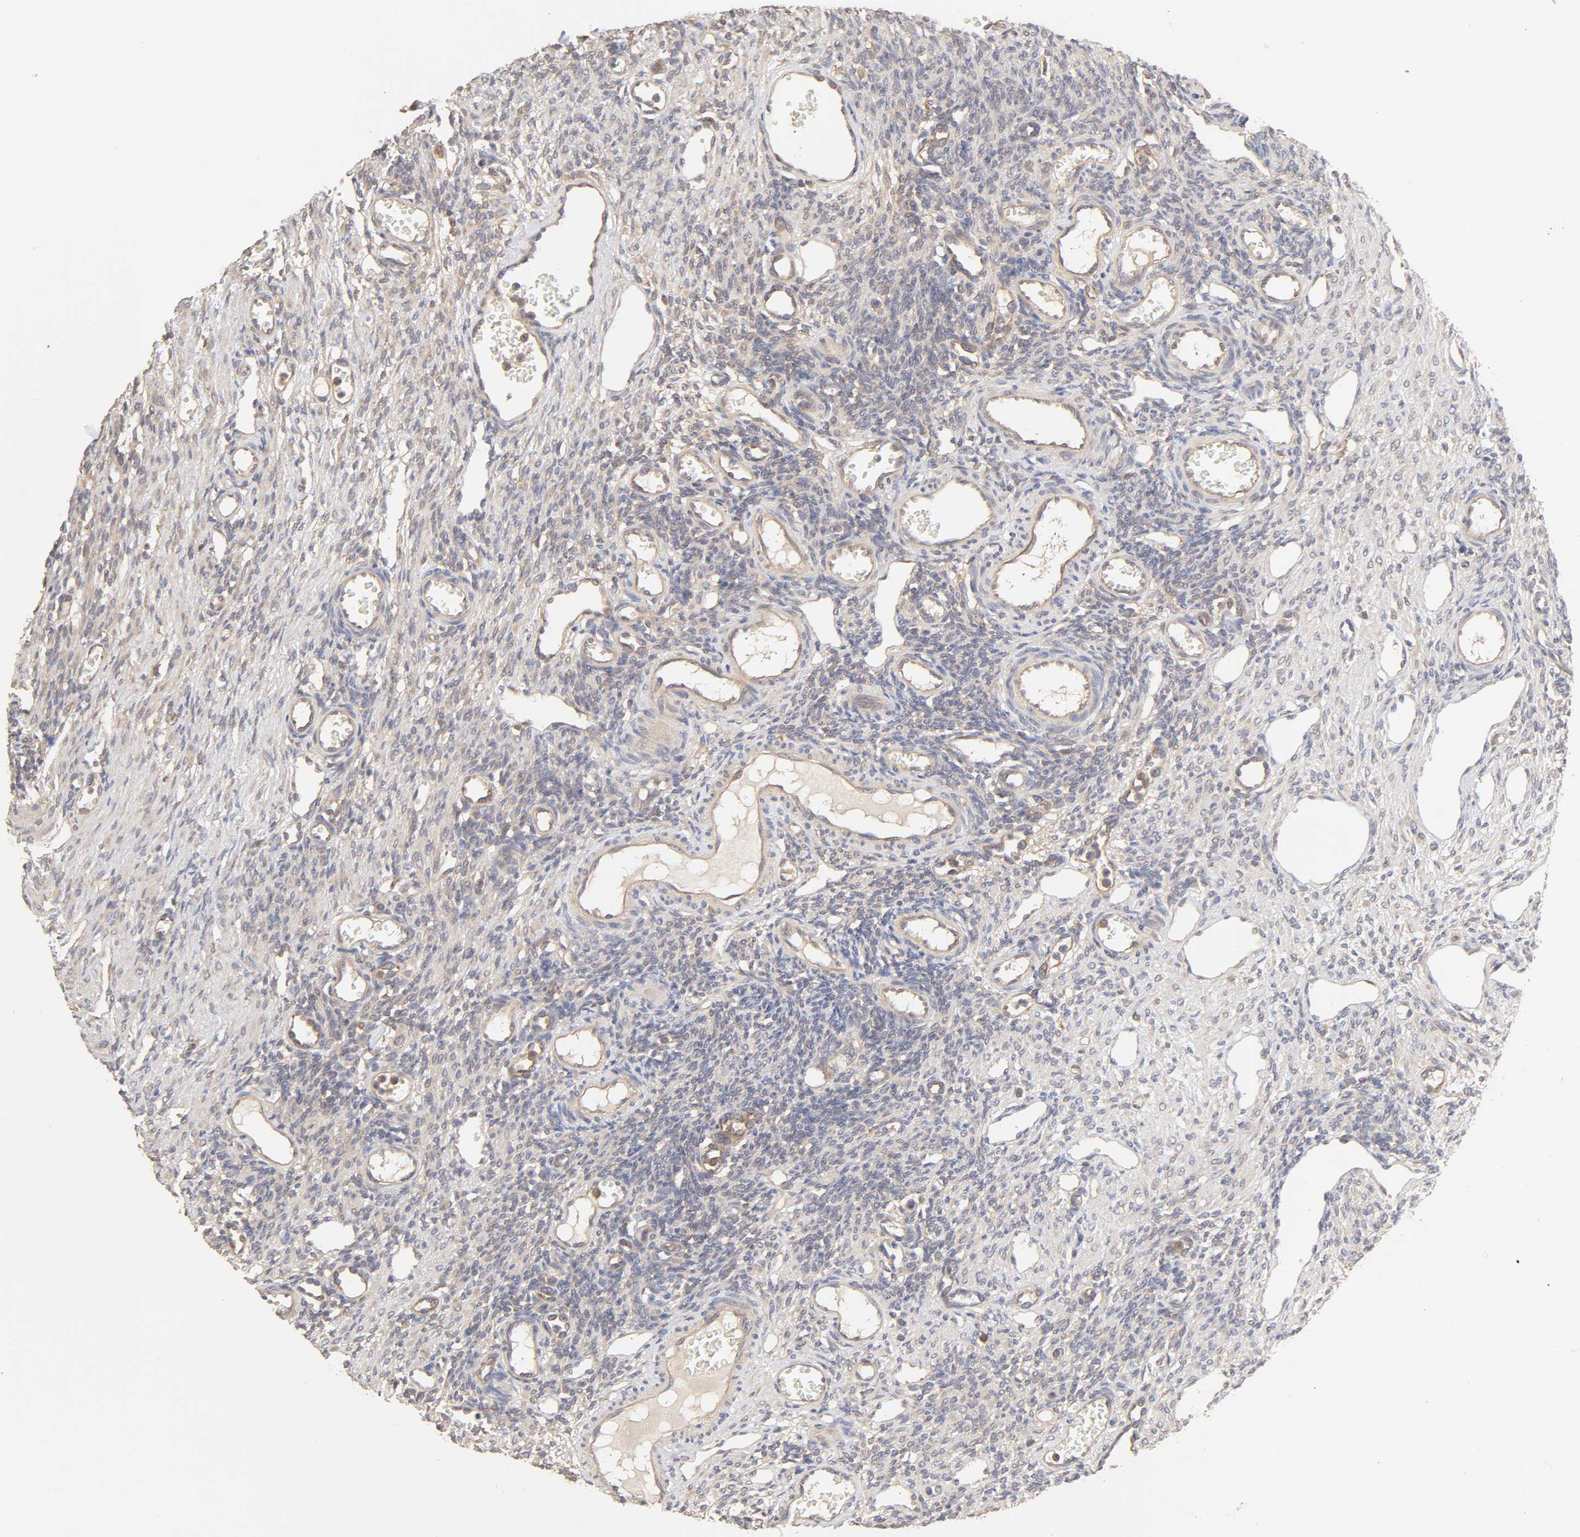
{"staining": {"intensity": "weak", "quantity": ">75%", "location": "cytoplasmic/membranous"}, "tissue": "ovary", "cell_type": "Follicle cells", "image_type": "normal", "snomed": [{"axis": "morphology", "description": "Normal tissue, NOS"}, {"axis": "topography", "description": "Ovary"}], "caption": "Immunohistochemistry of unremarkable human ovary exhibits low levels of weak cytoplasmic/membranous positivity in approximately >75% of follicle cells. The staining was performed using DAB to visualize the protein expression in brown, while the nuclei were stained in blue with hematoxylin (Magnification: 20x).", "gene": "AP1G2", "patient": {"sex": "female", "age": 33}}